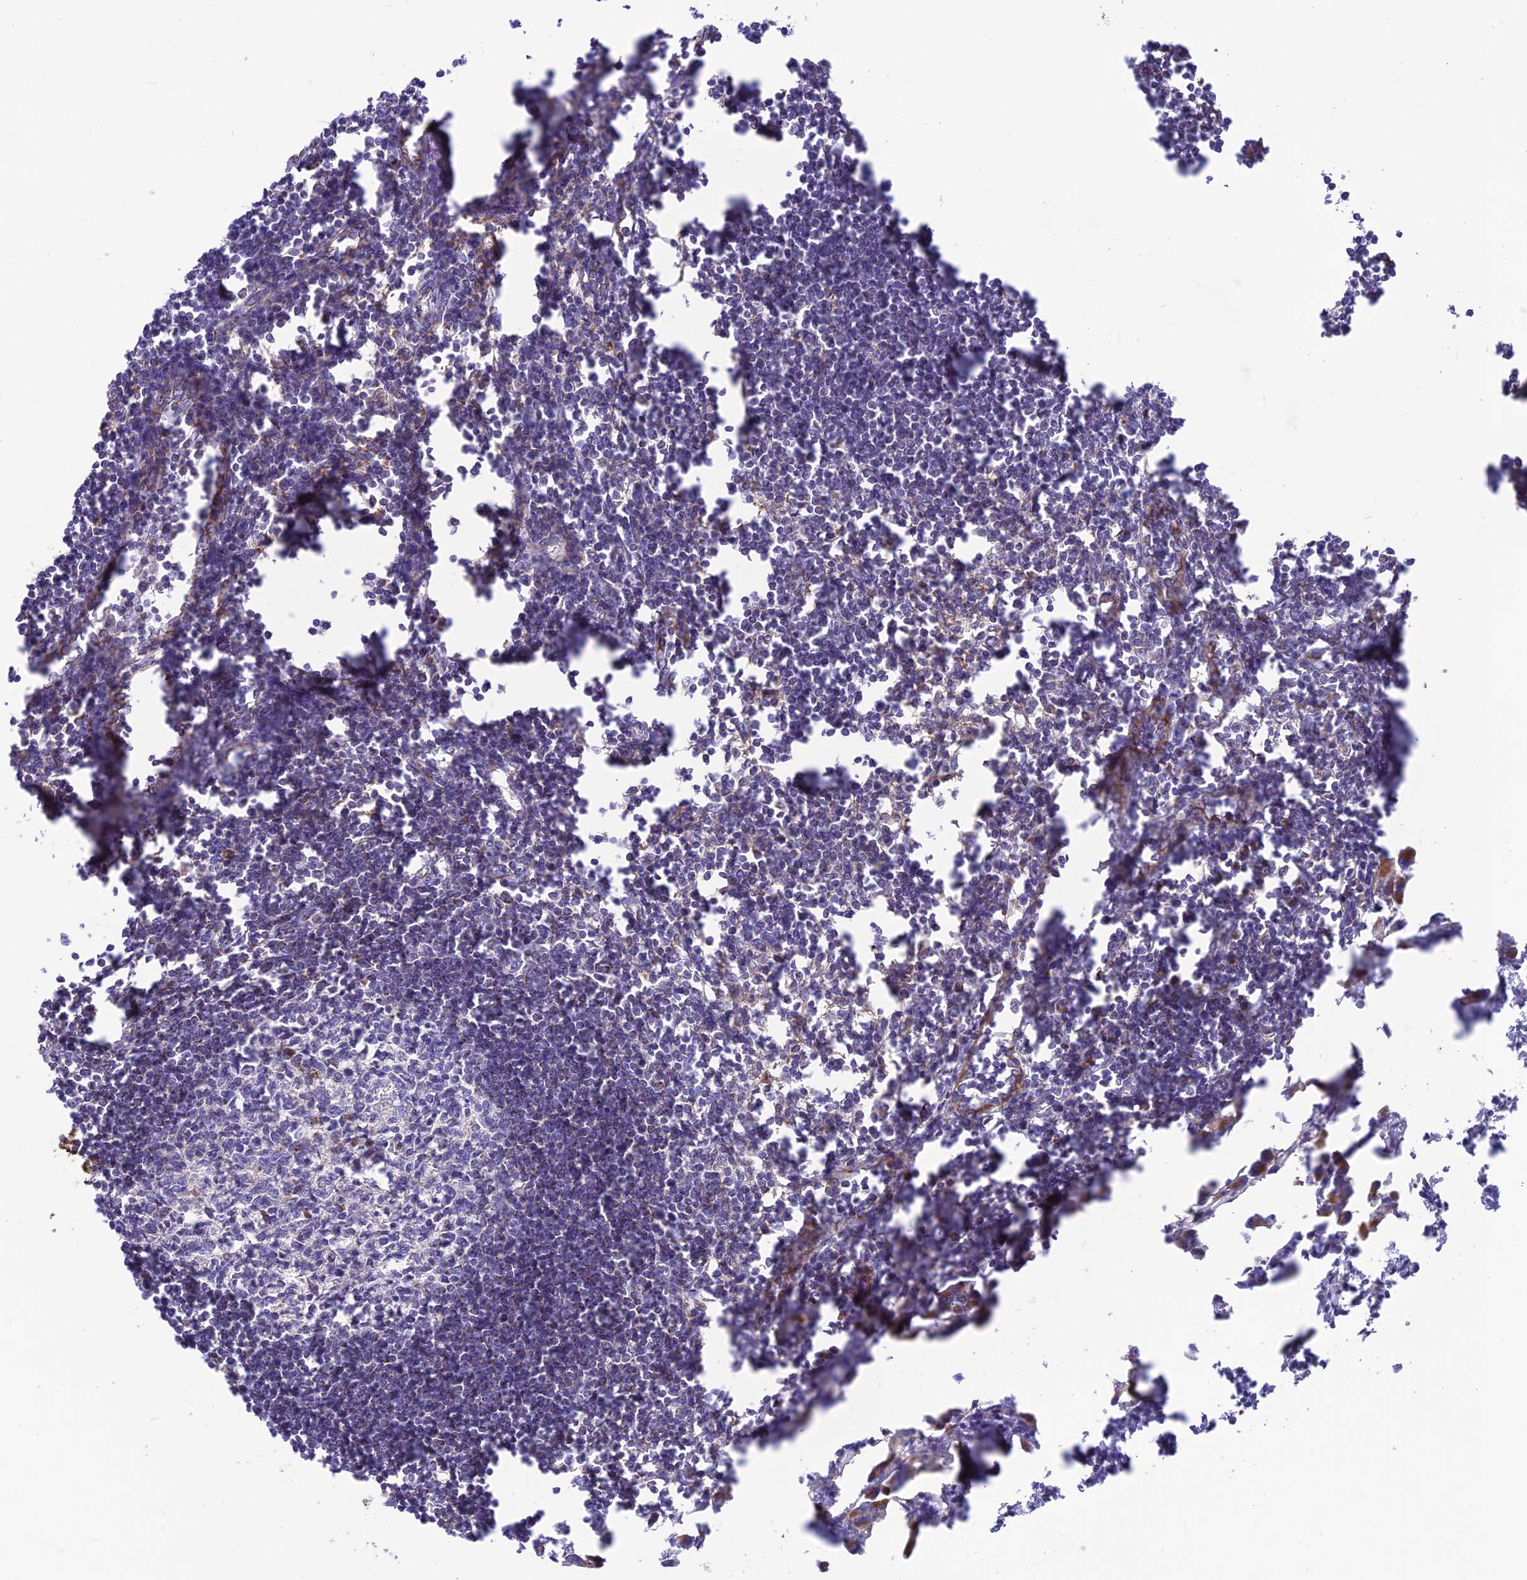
{"staining": {"intensity": "negative", "quantity": "none", "location": "none"}, "tissue": "lymph node", "cell_type": "Germinal center cells", "image_type": "normal", "snomed": [{"axis": "morphology", "description": "Normal tissue, NOS"}, {"axis": "morphology", "description": "Malignant melanoma, Metastatic site"}, {"axis": "topography", "description": "Lymph node"}], "caption": "Immunohistochemistry (IHC) of normal lymph node demonstrates no staining in germinal center cells. (IHC, brightfield microscopy, high magnification).", "gene": "FAM186B", "patient": {"sex": "male", "age": 41}}